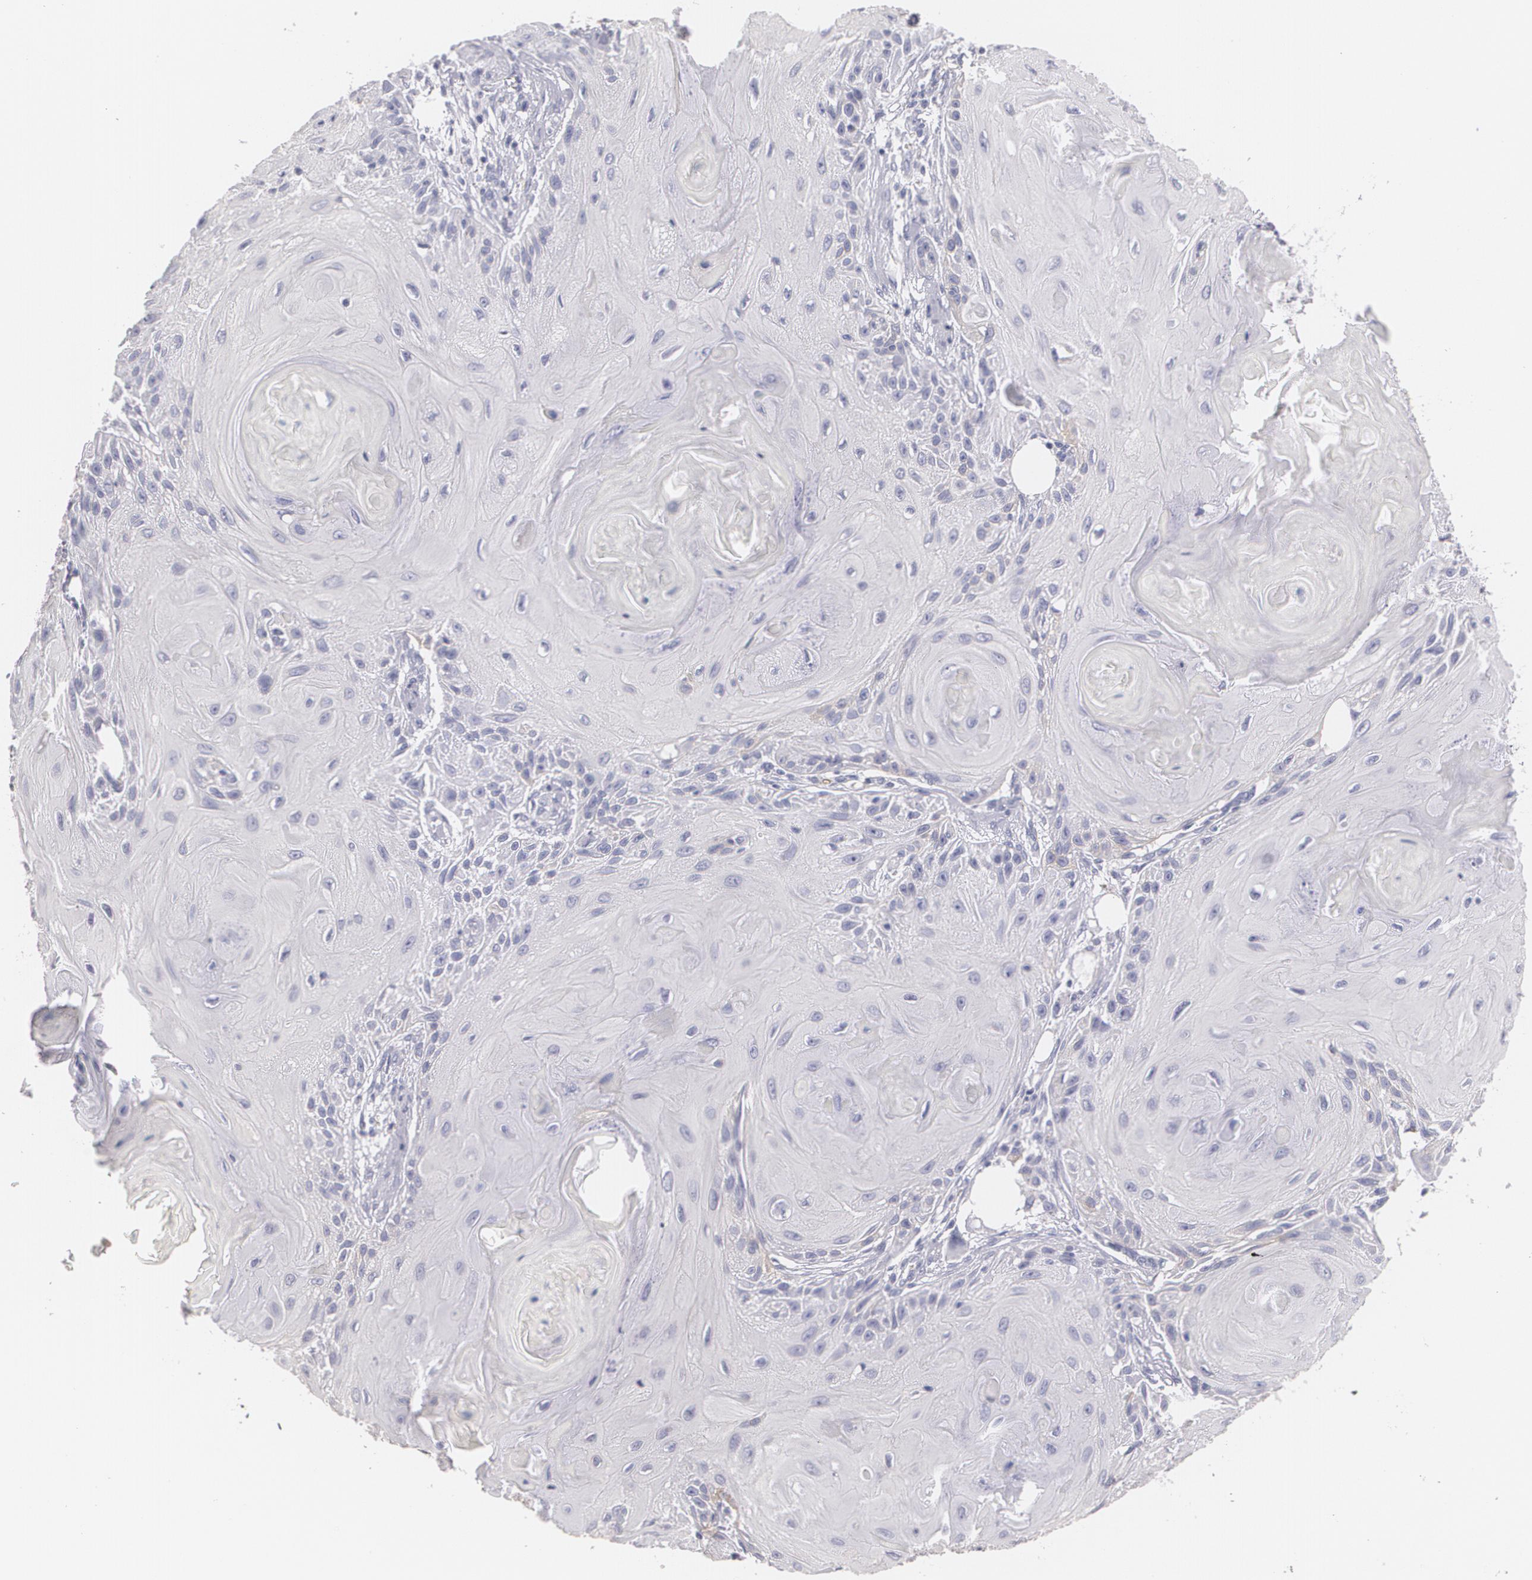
{"staining": {"intensity": "negative", "quantity": "none", "location": "none"}, "tissue": "skin cancer", "cell_type": "Tumor cells", "image_type": "cancer", "snomed": [{"axis": "morphology", "description": "Squamous cell carcinoma, NOS"}, {"axis": "topography", "description": "Skin"}], "caption": "Skin cancer was stained to show a protein in brown. There is no significant staining in tumor cells.", "gene": "NGFR", "patient": {"sex": "female", "age": 88}}